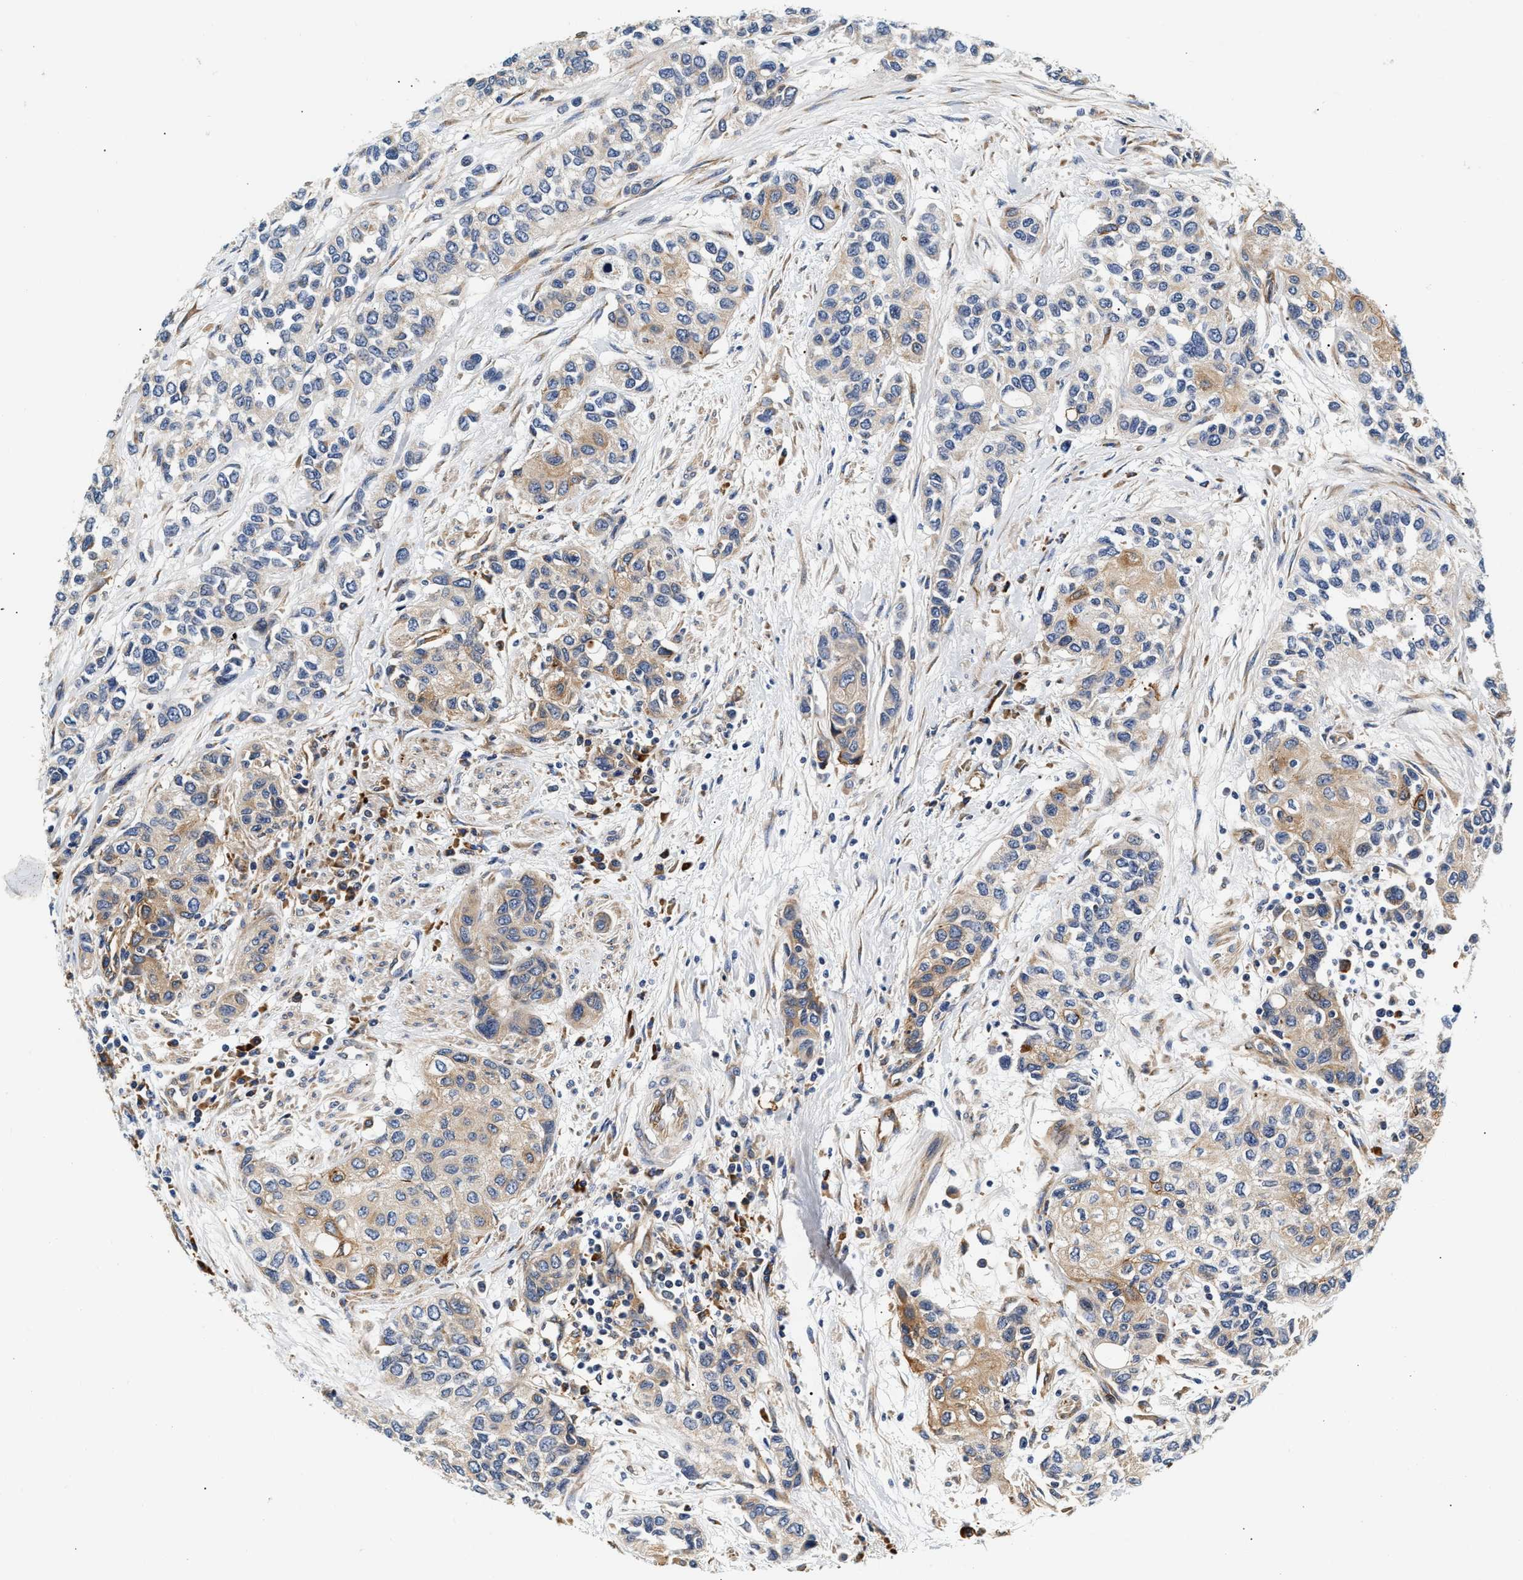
{"staining": {"intensity": "weak", "quantity": "25%-75%", "location": "cytoplasmic/membranous"}, "tissue": "urothelial cancer", "cell_type": "Tumor cells", "image_type": "cancer", "snomed": [{"axis": "morphology", "description": "Urothelial carcinoma, High grade"}, {"axis": "topography", "description": "Urinary bladder"}], "caption": "The micrograph shows a brown stain indicating the presence of a protein in the cytoplasmic/membranous of tumor cells in urothelial carcinoma (high-grade). (IHC, brightfield microscopy, high magnification).", "gene": "IFT74", "patient": {"sex": "female", "age": 56}}